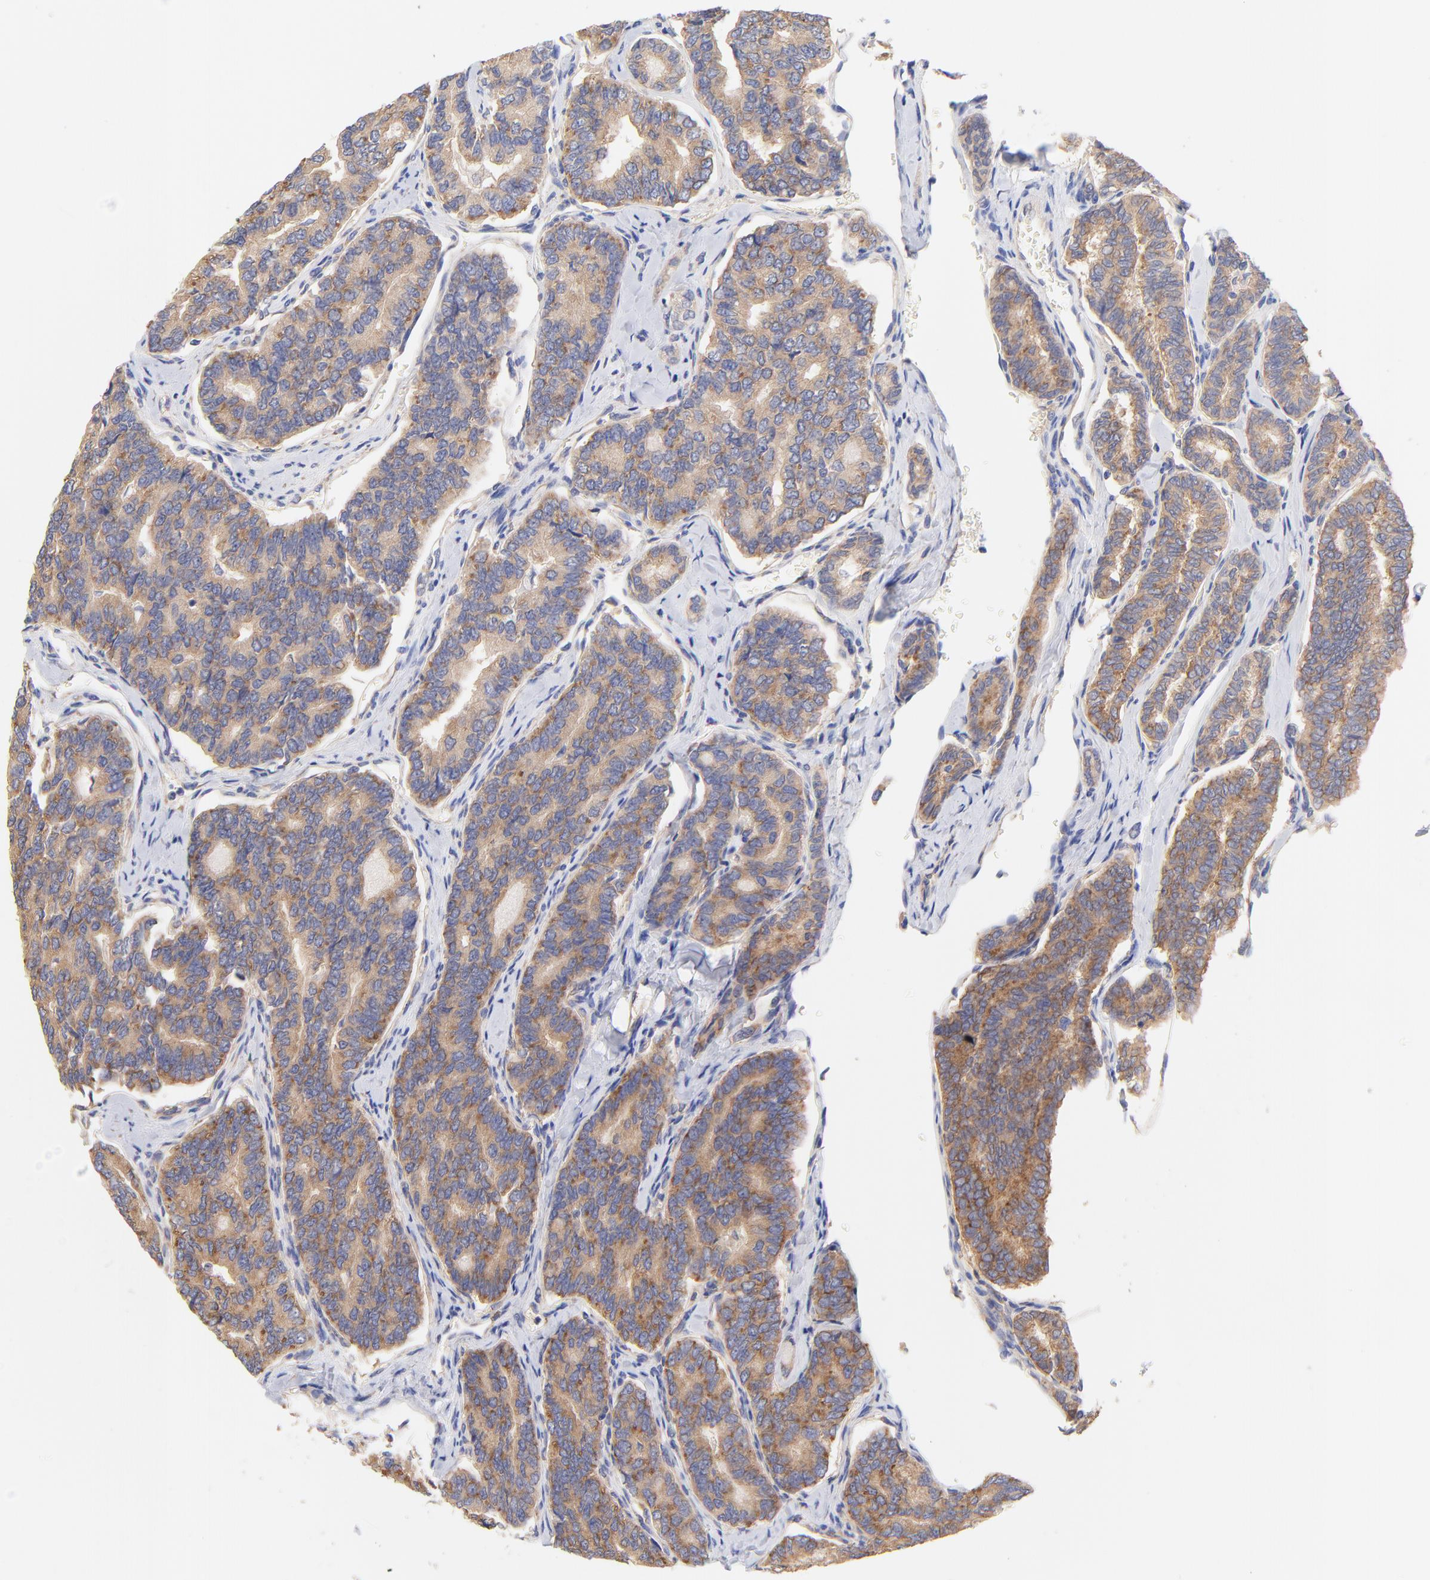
{"staining": {"intensity": "moderate", "quantity": ">75%", "location": "cytoplasmic/membranous"}, "tissue": "thyroid cancer", "cell_type": "Tumor cells", "image_type": "cancer", "snomed": [{"axis": "morphology", "description": "Papillary adenocarcinoma, NOS"}, {"axis": "topography", "description": "Thyroid gland"}], "caption": "Thyroid cancer stained with a protein marker reveals moderate staining in tumor cells.", "gene": "TNFRSF13C", "patient": {"sex": "female", "age": 35}}